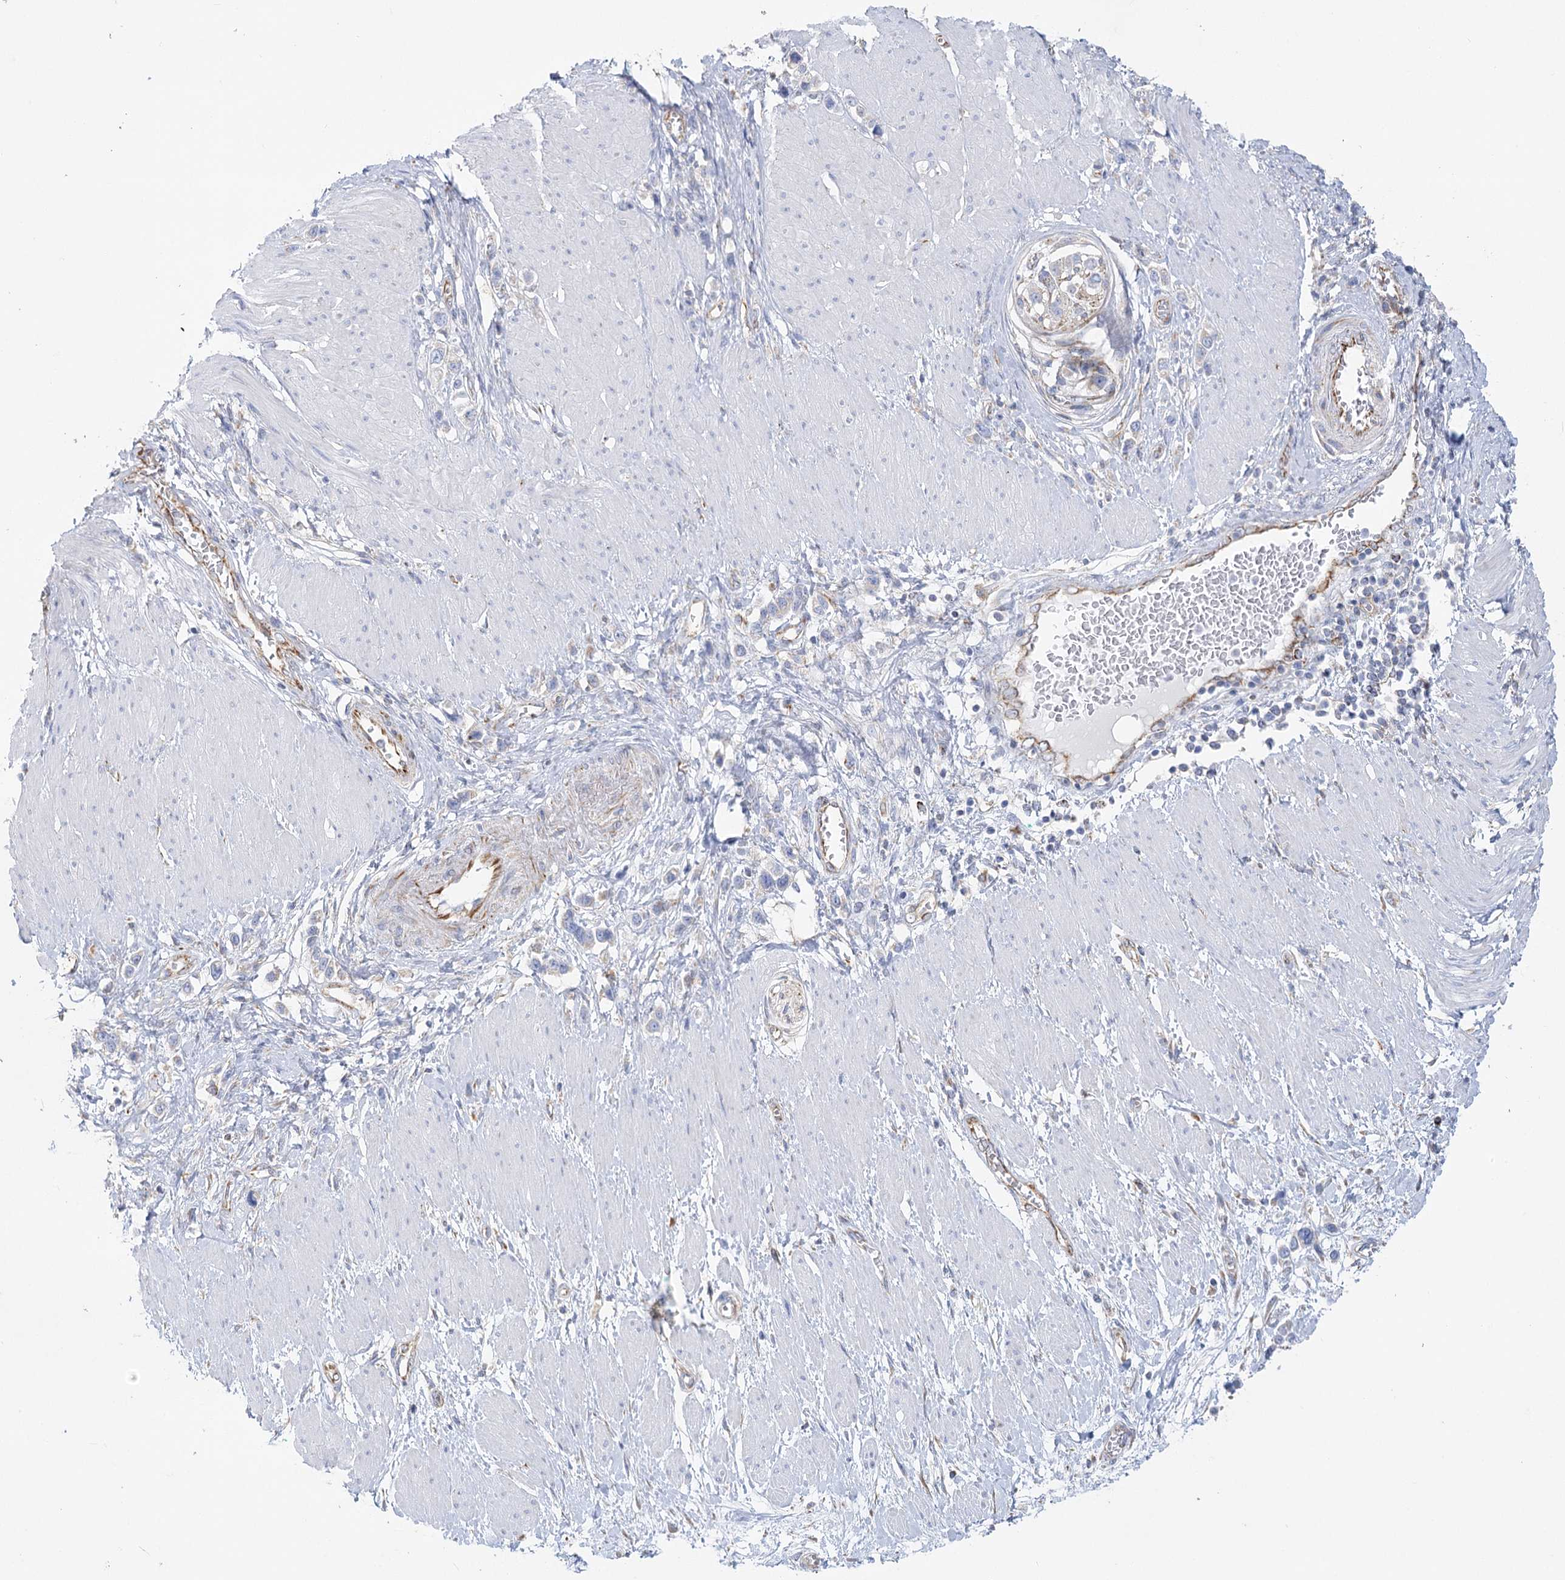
{"staining": {"intensity": "negative", "quantity": "none", "location": "none"}, "tissue": "stomach cancer", "cell_type": "Tumor cells", "image_type": "cancer", "snomed": [{"axis": "morphology", "description": "Normal tissue, NOS"}, {"axis": "morphology", "description": "Adenocarcinoma, NOS"}, {"axis": "topography", "description": "Stomach, upper"}, {"axis": "topography", "description": "Stomach"}], "caption": "IHC micrograph of neoplastic tissue: human stomach adenocarcinoma stained with DAB (3,3'-diaminobenzidine) exhibits no significant protein expression in tumor cells. The staining was performed using DAB to visualize the protein expression in brown, while the nuclei were stained in blue with hematoxylin (Magnification: 20x).", "gene": "DHTKD1", "patient": {"sex": "female", "age": 65}}